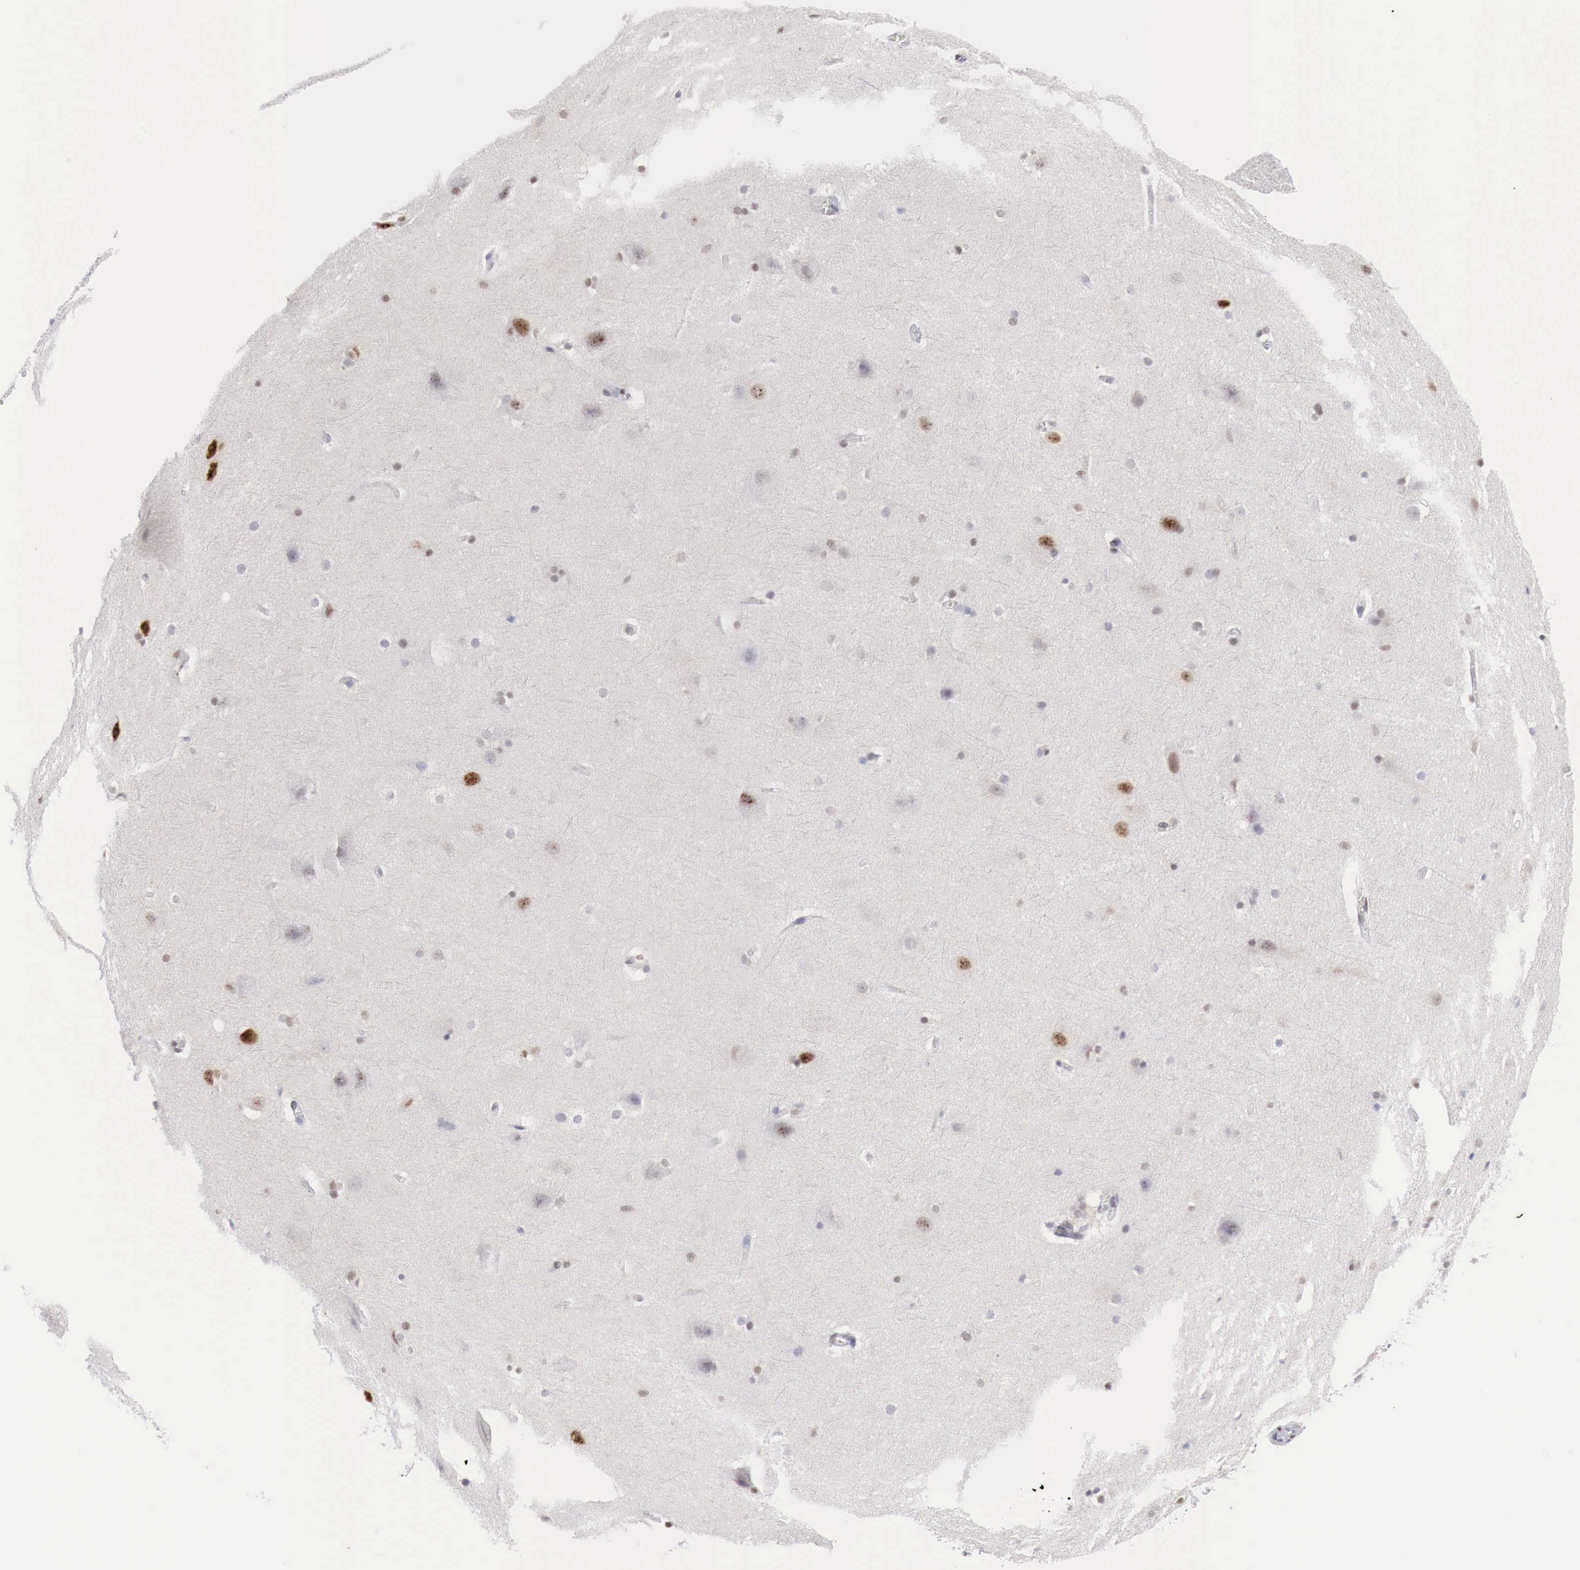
{"staining": {"intensity": "negative", "quantity": "none", "location": "none"}, "tissue": "cerebral cortex", "cell_type": "Endothelial cells", "image_type": "normal", "snomed": [{"axis": "morphology", "description": "Normal tissue, NOS"}, {"axis": "topography", "description": "Cerebral cortex"}, {"axis": "topography", "description": "Hippocampus"}], "caption": "The image demonstrates no staining of endothelial cells in unremarkable cerebral cortex. The staining was performed using DAB to visualize the protein expression in brown, while the nuclei were stained in blue with hematoxylin (Magnification: 20x).", "gene": "FOXP2", "patient": {"sex": "female", "age": 19}}